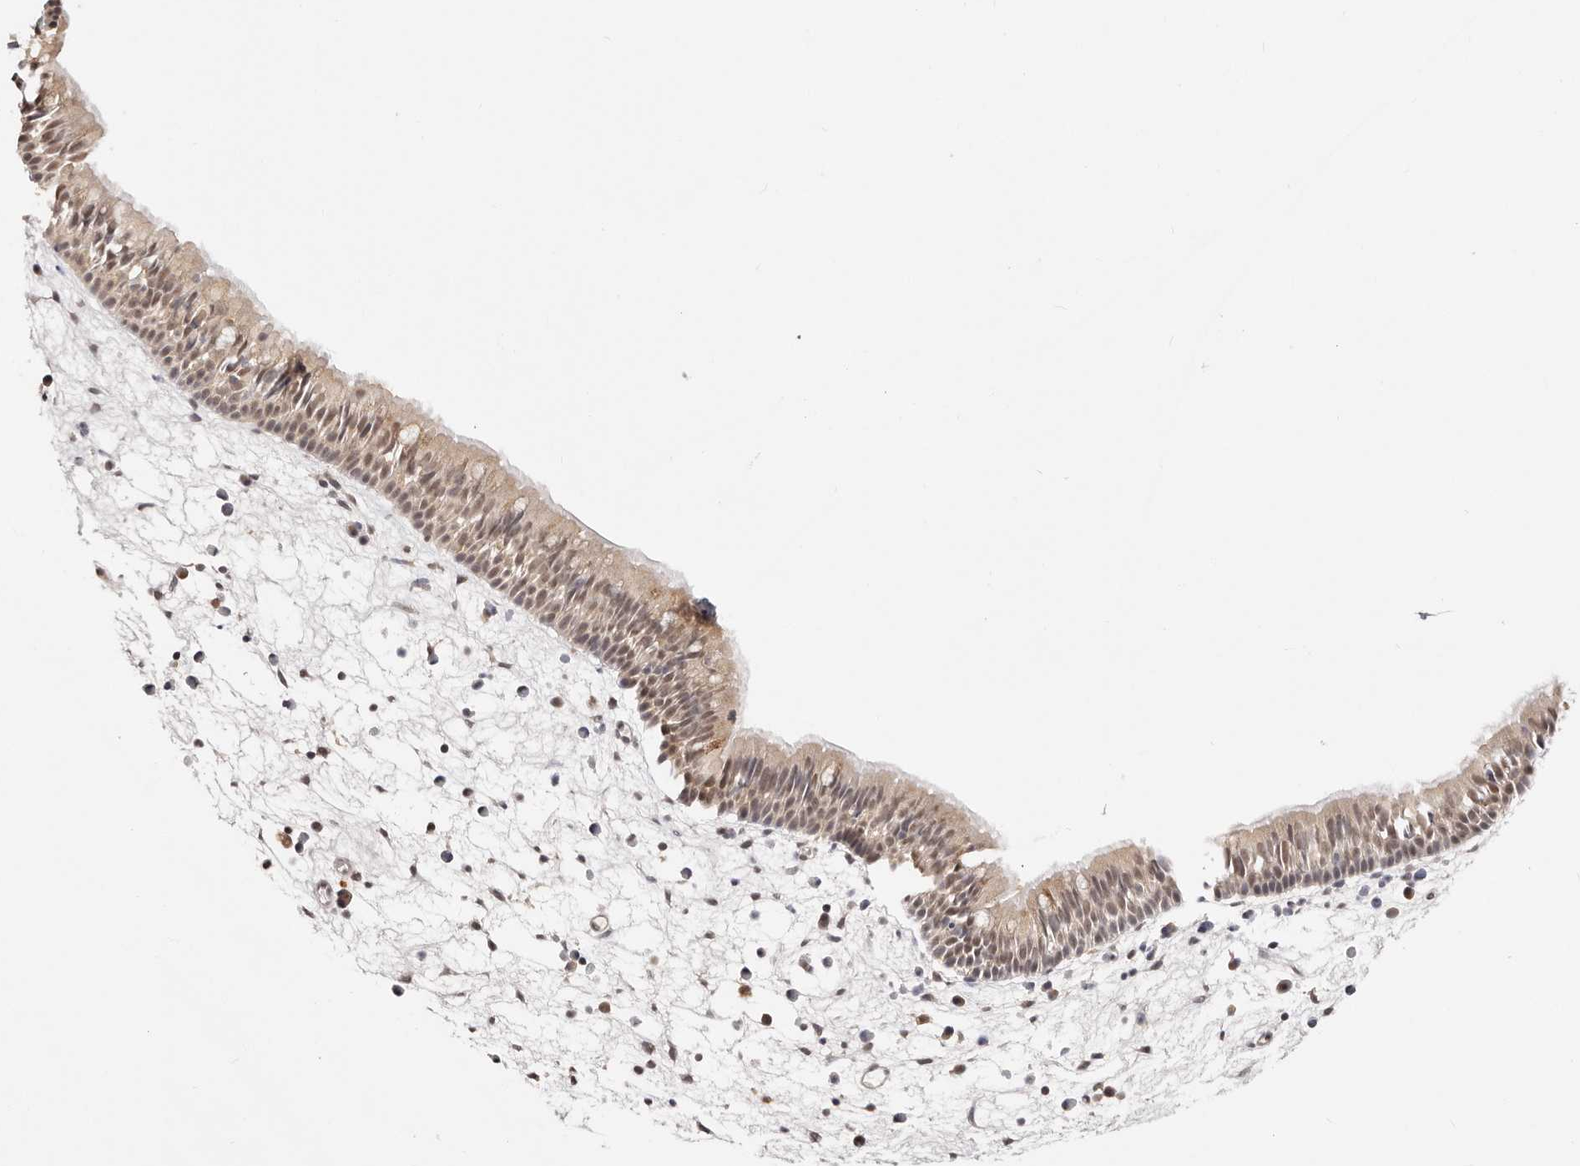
{"staining": {"intensity": "moderate", "quantity": ">75%", "location": "cytoplasmic/membranous,nuclear"}, "tissue": "nasopharynx", "cell_type": "Respiratory epithelial cells", "image_type": "normal", "snomed": [{"axis": "morphology", "description": "Normal tissue, NOS"}, {"axis": "morphology", "description": "Inflammation, NOS"}, {"axis": "morphology", "description": "Malignant melanoma, Metastatic site"}, {"axis": "topography", "description": "Nasopharynx"}], "caption": "Immunohistochemical staining of normal nasopharynx exhibits medium levels of moderate cytoplasmic/membranous,nuclear positivity in approximately >75% of respiratory epithelial cells.", "gene": "VIPAS39", "patient": {"sex": "male", "age": 70}}